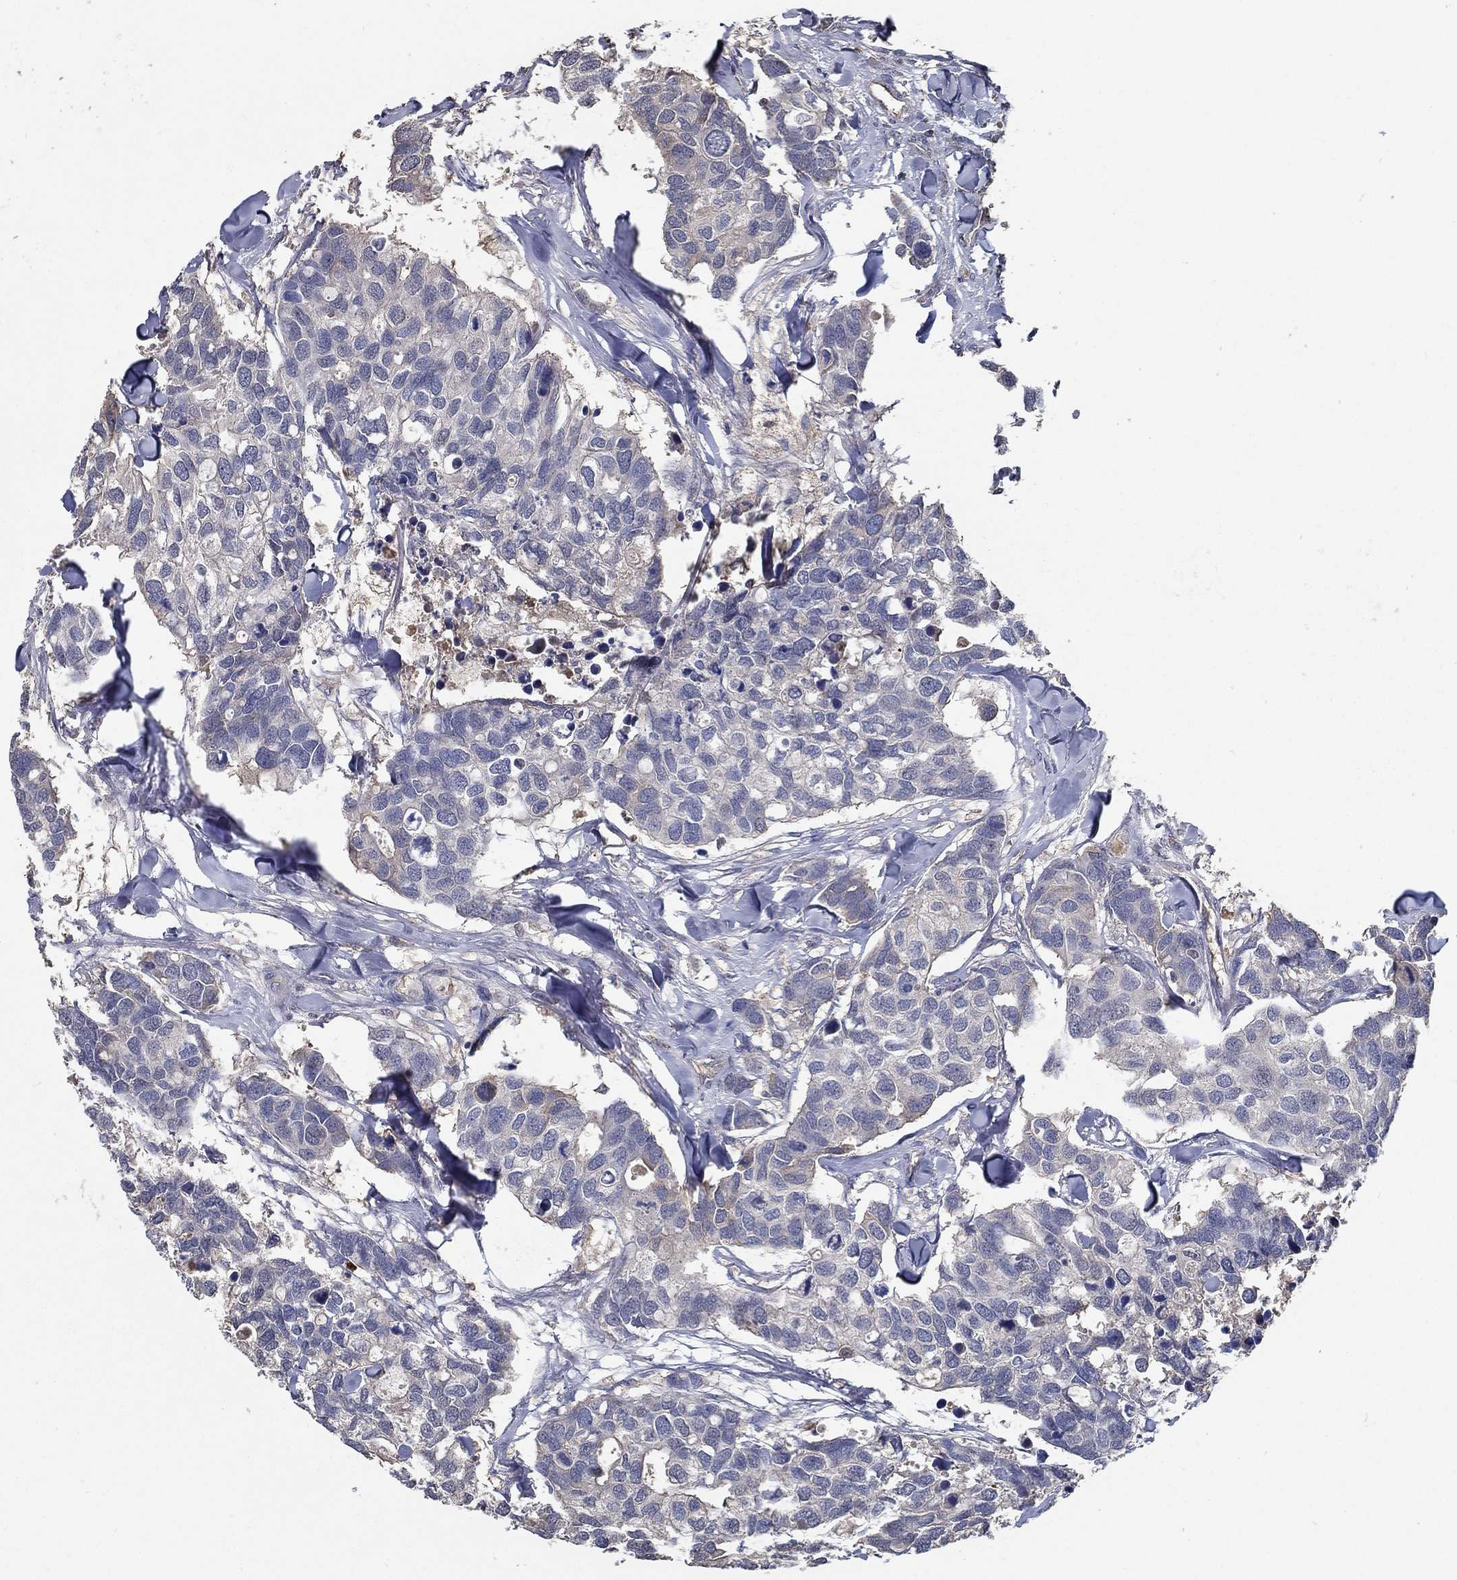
{"staining": {"intensity": "negative", "quantity": "none", "location": "none"}, "tissue": "breast cancer", "cell_type": "Tumor cells", "image_type": "cancer", "snomed": [{"axis": "morphology", "description": "Duct carcinoma"}, {"axis": "topography", "description": "Breast"}], "caption": "This is a micrograph of immunohistochemistry staining of breast infiltrating ductal carcinoma, which shows no expression in tumor cells.", "gene": "IL10", "patient": {"sex": "female", "age": 83}}